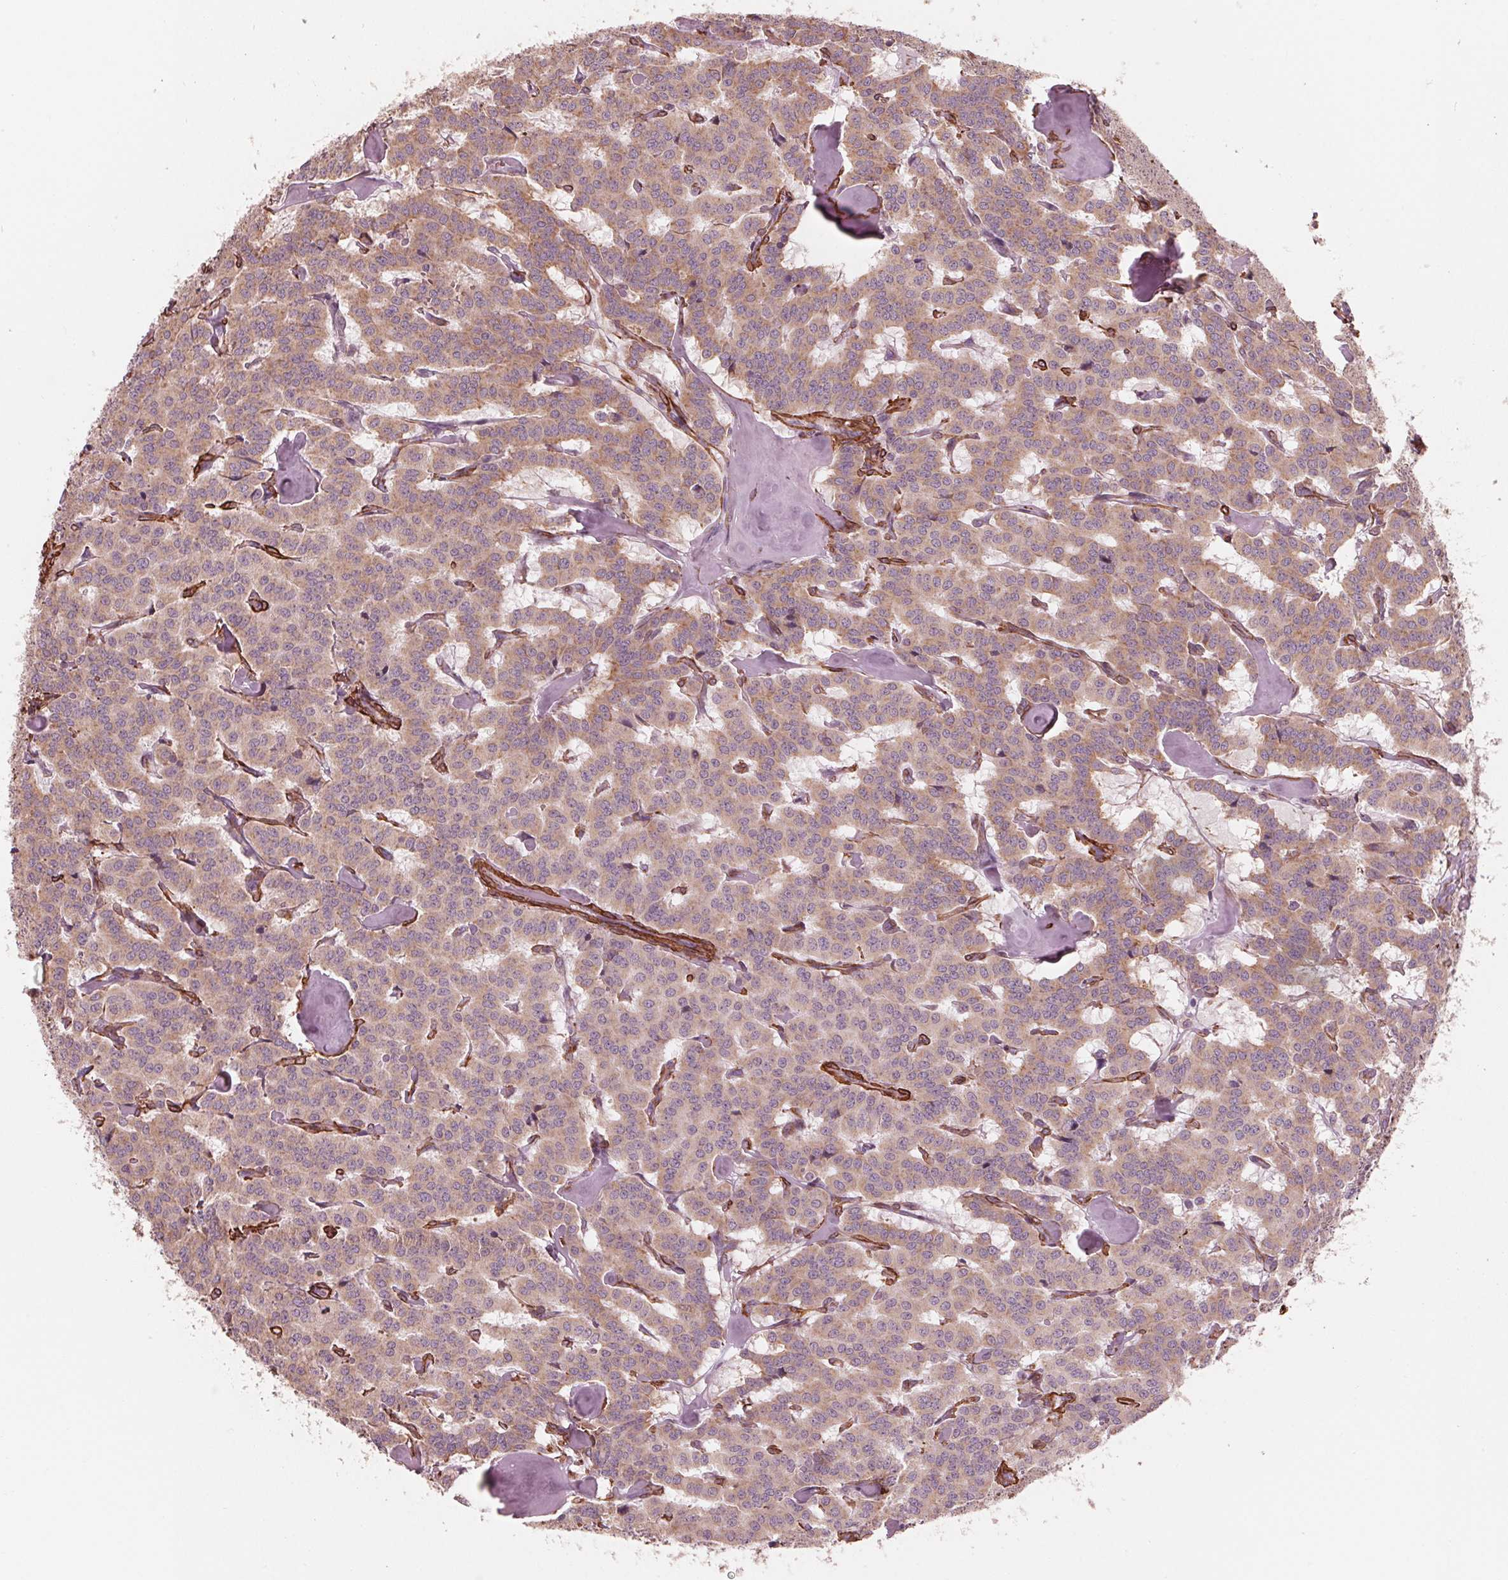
{"staining": {"intensity": "weak", "quantity": "25%-75%", "location": "cytoplasmic/membranous"}, "tissue": "carcinoid", "cell_type": "Tumor cells", "image_type": "cancer", "snomed": [{"axis": "morphology", "description": "Carcinoid, malignant, NOS"}, {"axis": "topography", "description": "Lung"}], "caption": "Carcinoid stained for a protein shows weak cytoplasmic/membranous positivity in tumor cells. The protein is stained brown, and the nuclei are stained in blue (DAB IHC with brightfield microscopy, high magnification).", "gene": "MIER3", "patient": {"sex": "female", "age": 46}}